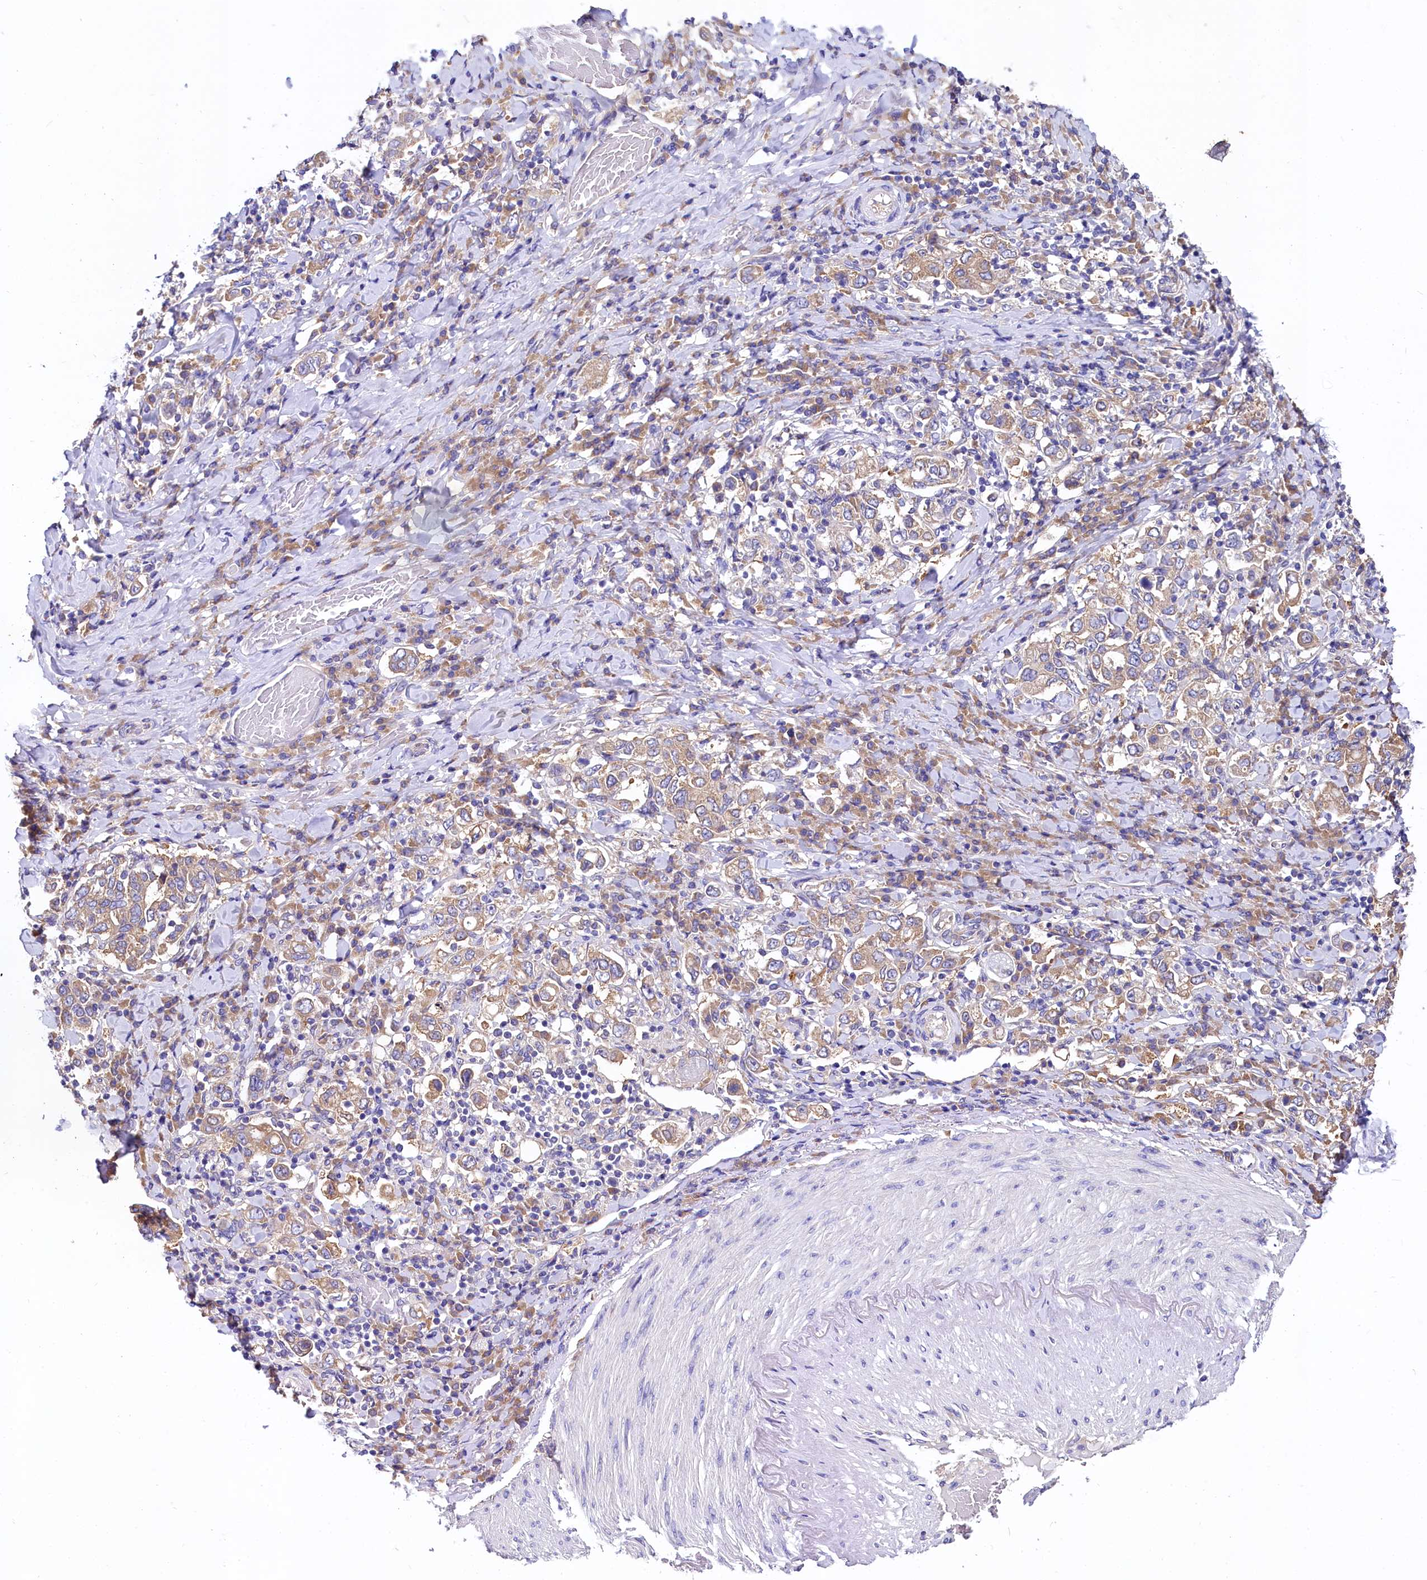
{"staining": {"intensity": "weak", "quantity": ">75%", "location": "cytoplasmic/membranous"}, "tissue": "stomach cancer", "cell_type": "Tumor cells", "image_type": "cancer", "snomed": [{"axis": "morphology", "description": "Adenocarcinoma, NOS"}, {"axis": "topography", "description": "Stomach, upper"}], "caption": "This histopathology image shows adenocarcinoma (stomach) stained with immunohistochemistry (IHC) to label a protein in brown. The cytoplasmic/membranous of tumor cells show weak positivity for the protein. Nuclei are counter-stained blue.", "gene": "QARS1", "patient": {"sex": "male", "age": 62}}